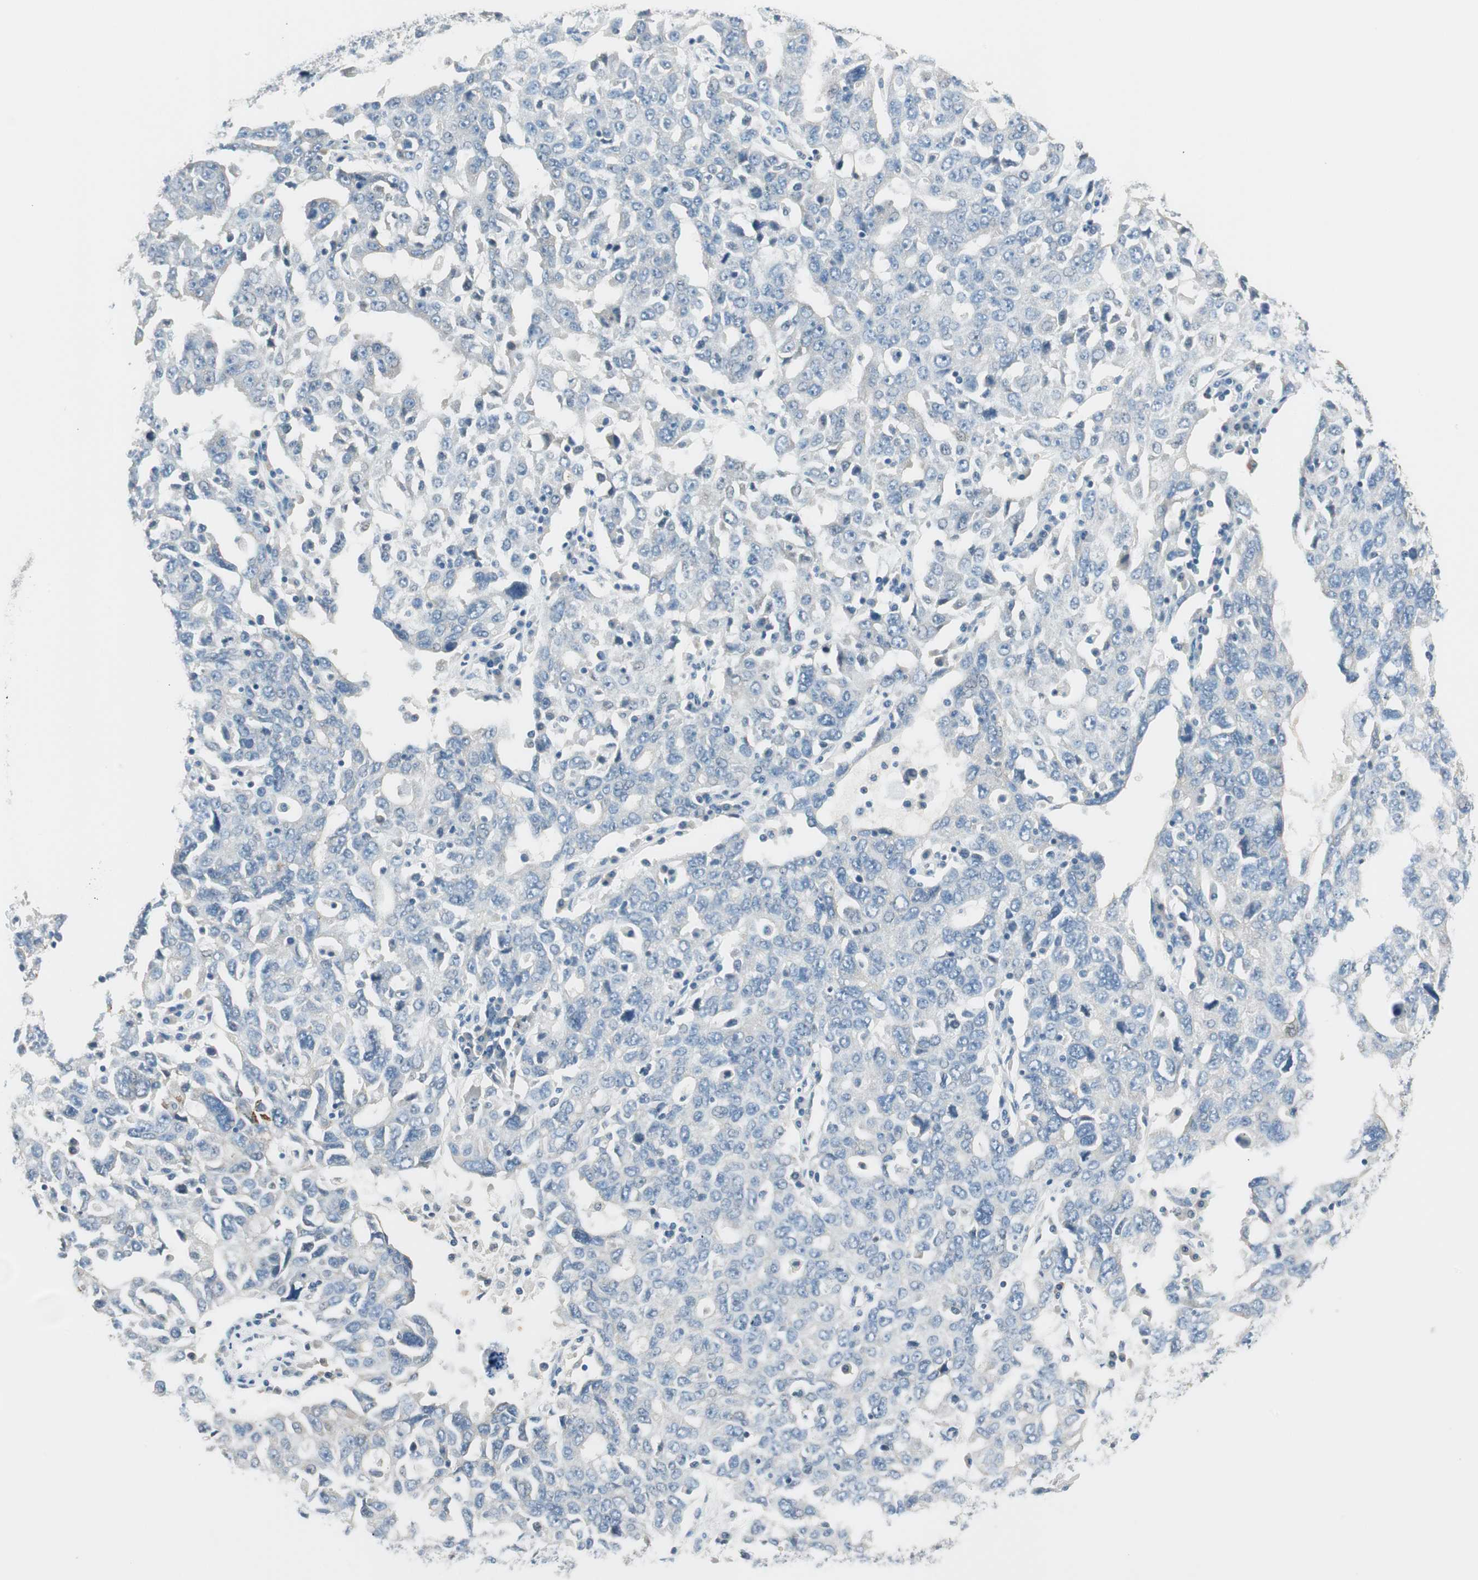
{"staining": {"intensity": "negative", "quantity": "none", "location": "none"}, "tissue": "ovarian cancer", "cell_type": "Tumor cells", "image_type": "cancer", "snomed": [{"axis": "morphology", "description": "Carcinoma, endometroid"}, {"axis": "topography", "description": "Ovary"}], "caption": "Immunohistochemical staining of human ovarian endometroid carcinoma reveals no significant staining in tumor cells.", "gene": "GNAO1", "patient": {"sex": "female", "age": 62}}